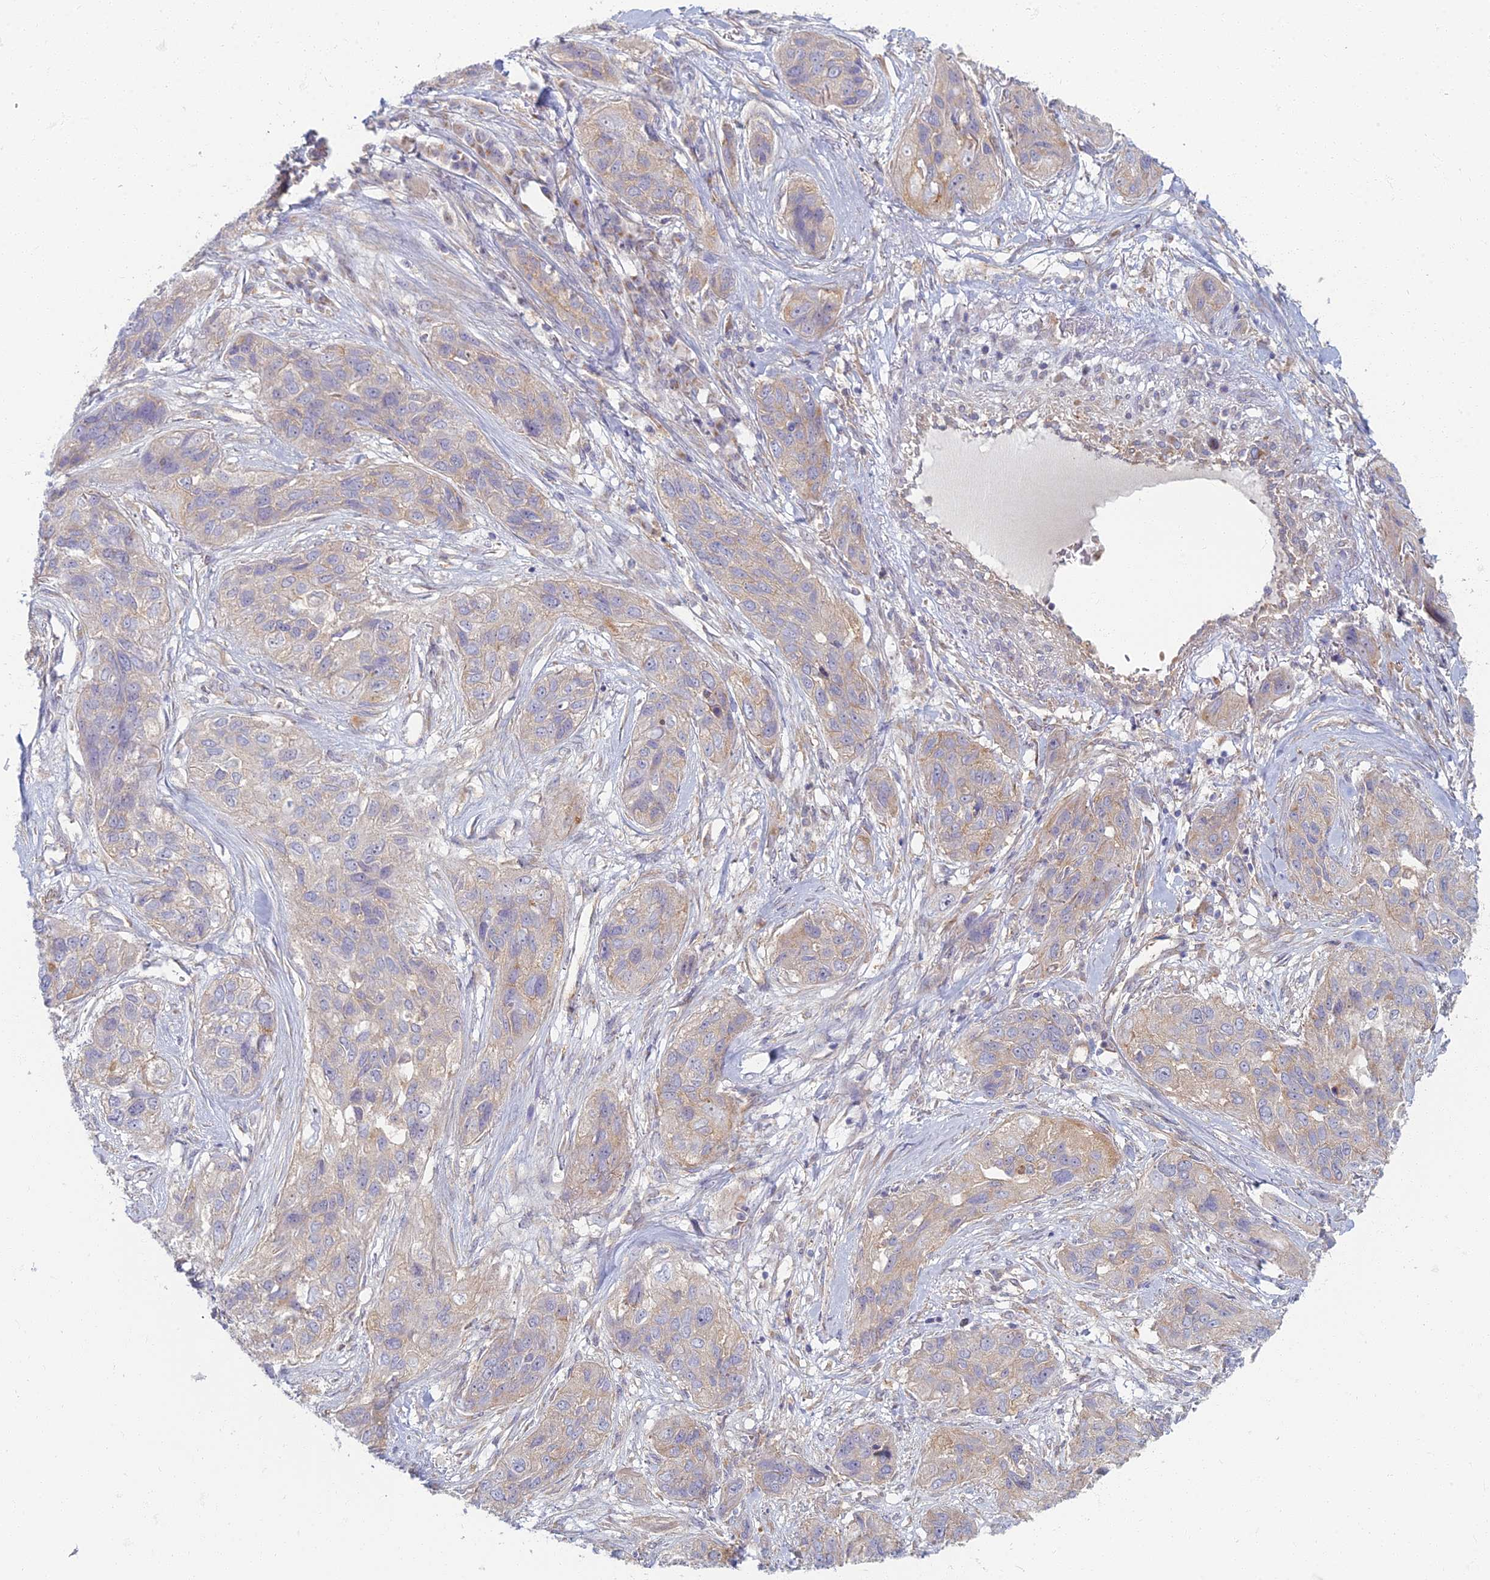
{"staining": {"intensity": "weak", "quantity": "<25%", "location": "cytoplasmic/membranous"}, "tissue": "lung cancer", "cell_type": "Tumor cells", "image_type": "cancer", "snomed": [{"axis": "morphology", "description": "Squamous cell carcinoma, NOS"}, {"axis": "topography", "description": "Lung"}], "caption": "Immunohistochemistry (IHC) histopathology image of neoplastic tissue: lung cancer stained with DAB (3,3'-diaminobenzidine) reveals no significant protein expression in tumor cells.", "gene": "PROX2", "patient": {"sex": "female", "age": 70}}